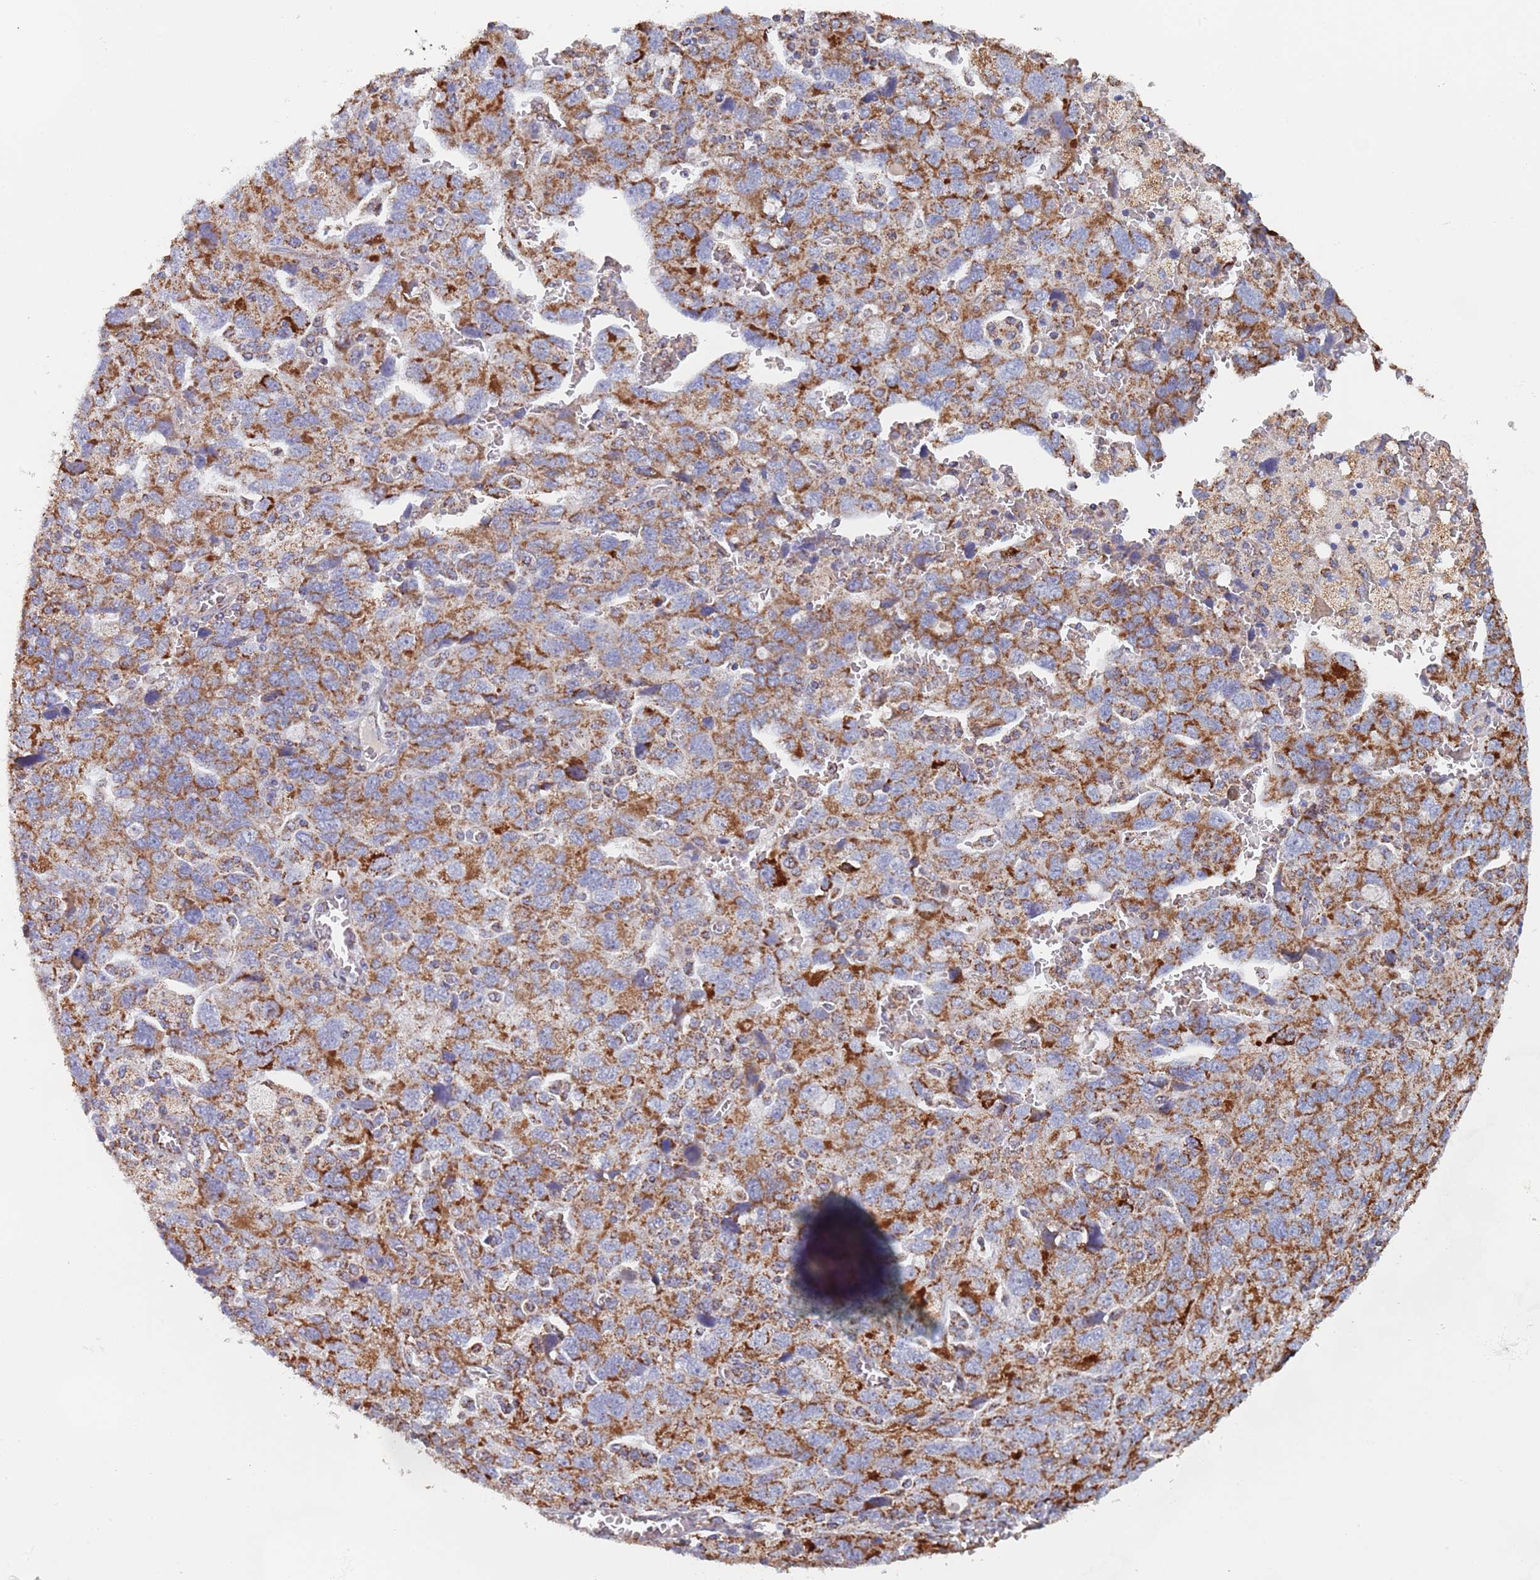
{"staining": {"intensity": "strong", "quantity": ">75%", "location": "cytoplasmic/membranous"}, "tissue": "ovarian cancer", "cell_type": "Tumor cells", "image_type": "cancer", "snomed": [{"axis": "morphology", "description": "Carcinoma, NOS"}, {"axis": "morphology", "description": "Cystadenocarcinoma, serous, NOS"}, {"axis": "topography", "description": "Ovary"}], "caption": "A high amount of strong cytoplasmic/membranous staining is present in about >75% of tumor cells in ovarian cancer tissue. (IHC, brightfield microscopy, high magnification).", "gene": "PGP", "patient": {"sex": "female", "age": 69}}